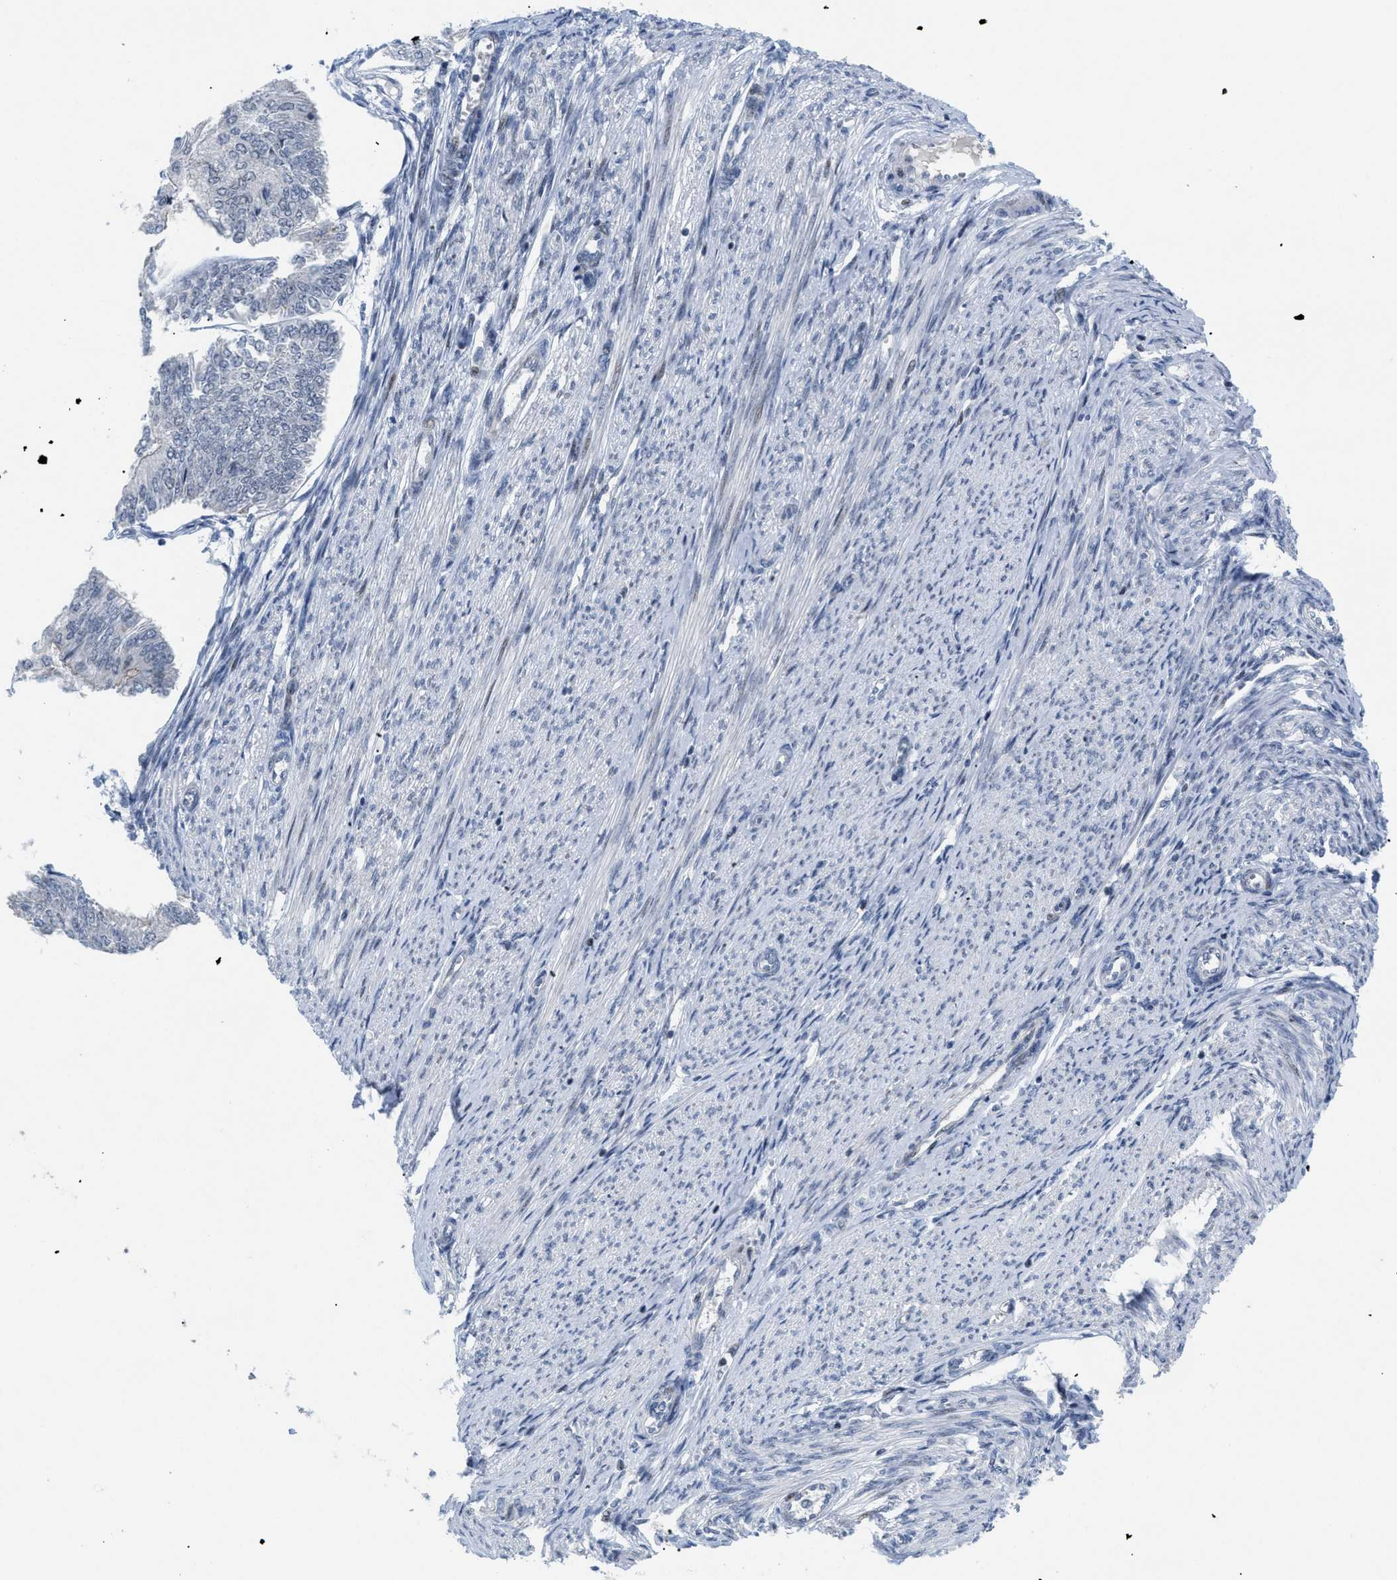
{"staining": {"intensity": "weak", "quantity": "25%-75%", "location": "cytoplasmic/membranous"}, "tissue": "endometrial cancer", "cell_type": "Tumor cells", "image_type": "cancer", "snomed": [{"axis": "morphology", "description": "Adenocarcinoma, NOS"}, {"axis": "topography", "description": "Endometrium"}], "caption": "Immunohistochemistry histopathology image of endometrial cancer (adenocarcinoma) stained for a protein (brown), which reveals low levels of weak cytoplasmic/membranous expression in about 25%-75% of tumor cells.", "gene": "MED1", "patient": {"sex": "female", "age": 58}}